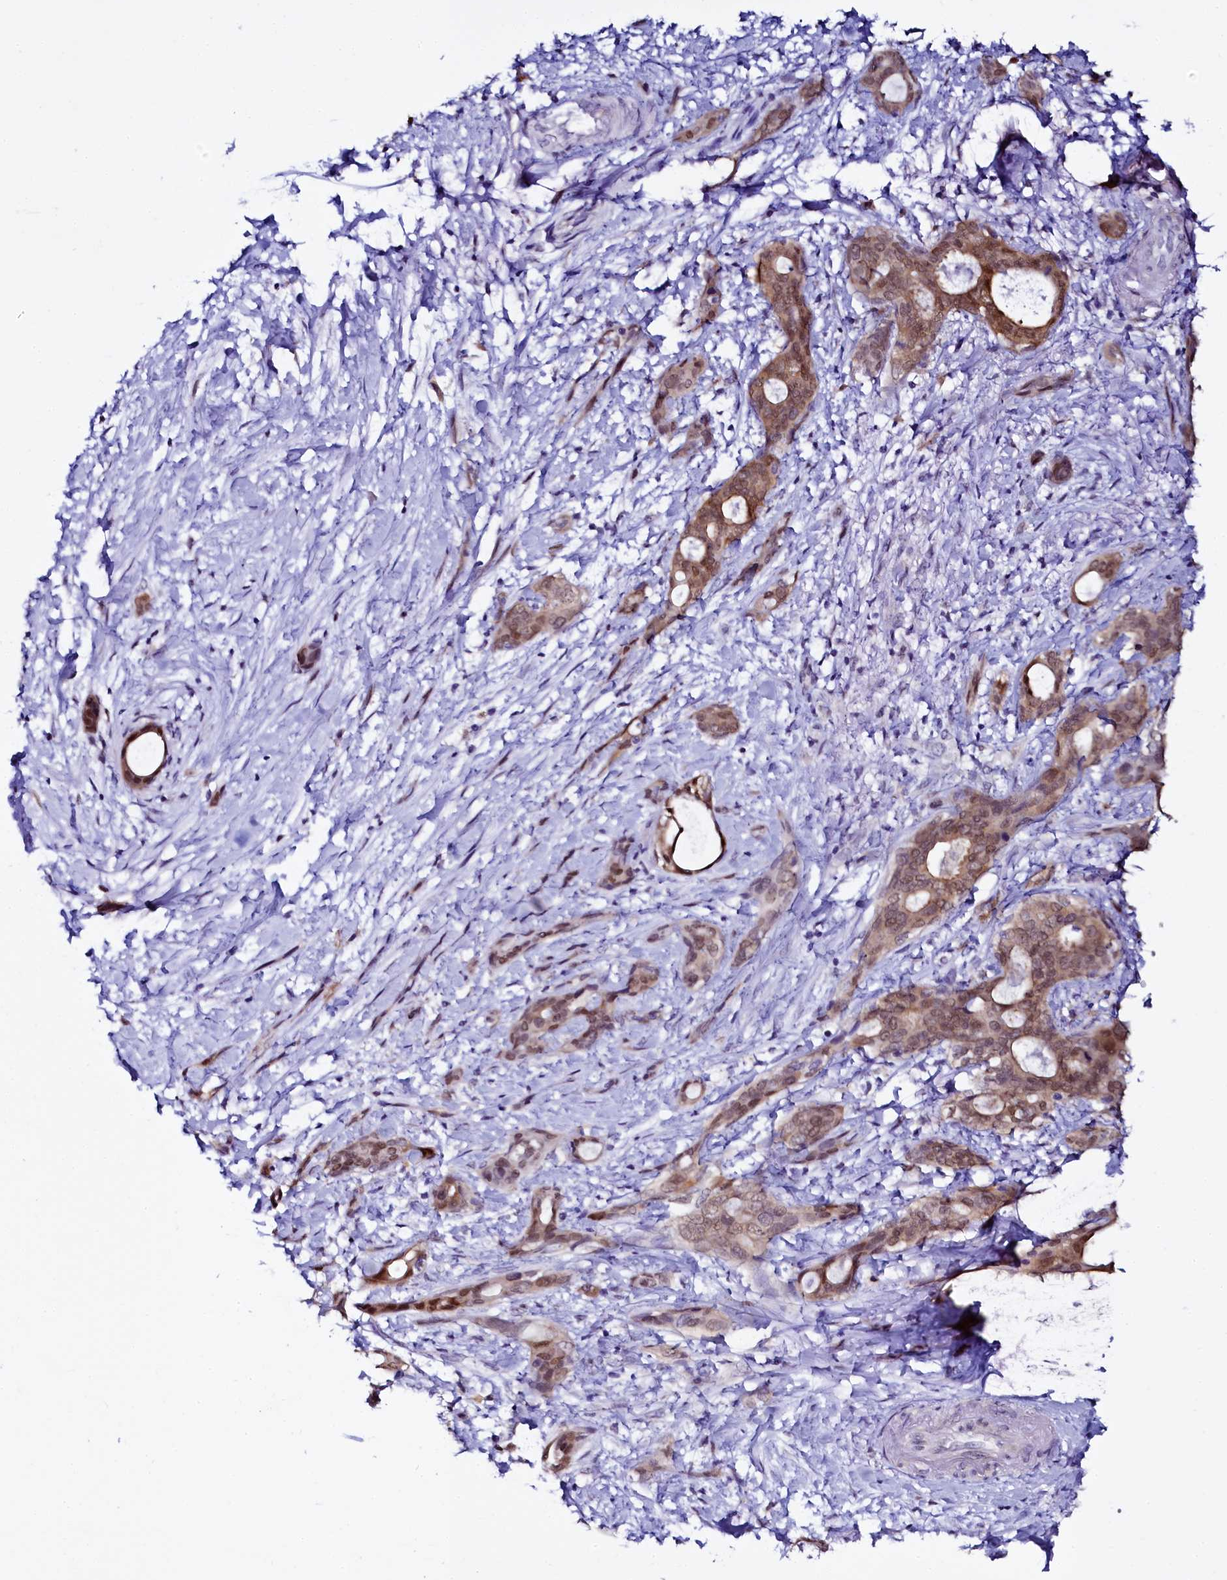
{"staining": {"intensity": "moderate", "quantity": ">75%", "location": "cytoplasmic/membranous,nuclear"}, "tissue": "pancreatic cancer", "cell_type": "Tumor cells", "image_type": "cancer", "snomed": [{"axis": "morphology", "description": "Normal tissue, NOS"}, {"axis": "morphology", "description": "Adenocarcinoma, NOS"}, {"axis": "topography", "description": "Pancreas"}, {"axis": "topography", "description": "Peripheral nerve tissue"}], "caption": "Protein expression analysis of human pancreatic cancer (adenocarcinoma) reveals moderate cytoplasmic/membranous and nuclear staining in approximately >75% of tumor cells.", "gene": "SORD", "patient": {"sex": "female", "age": 63}}